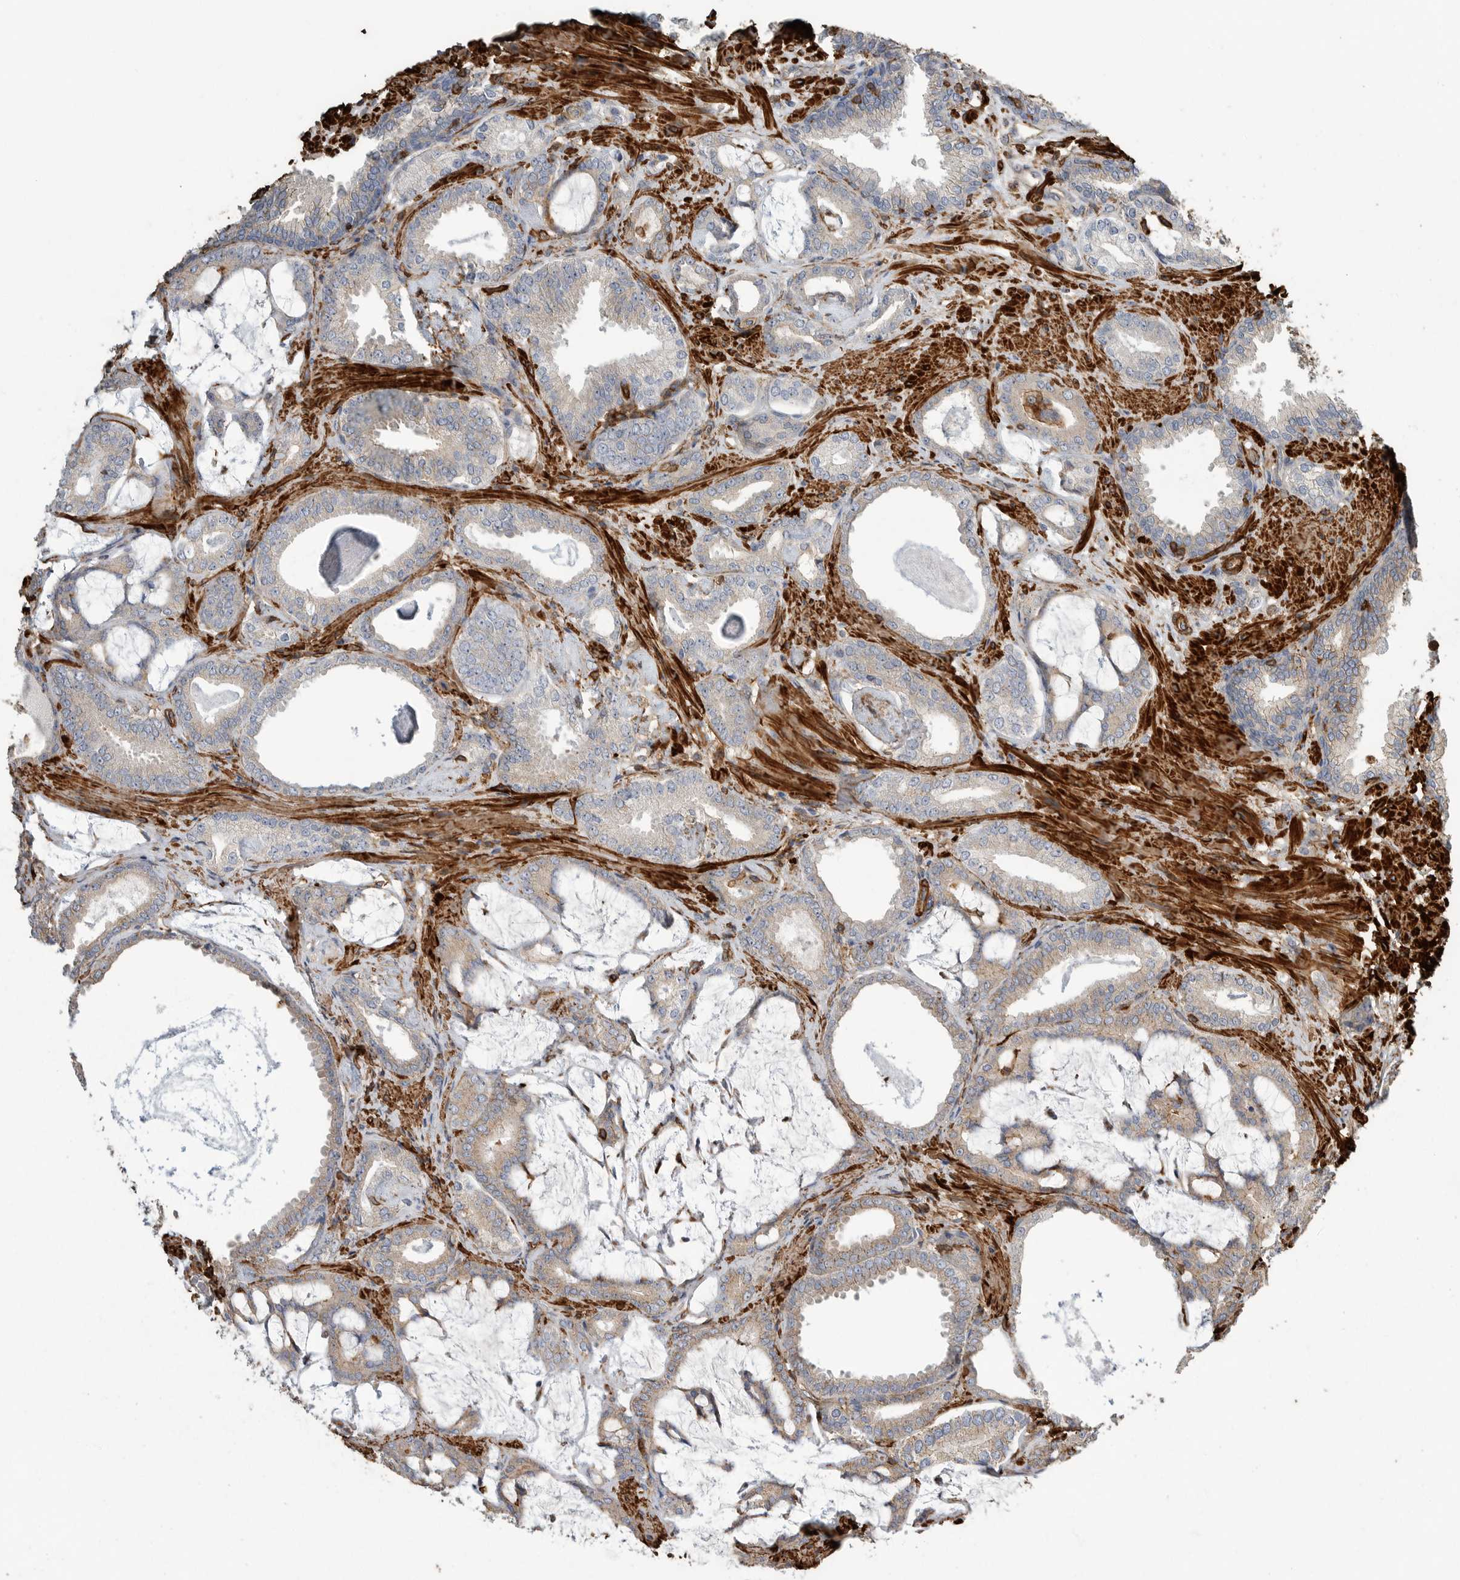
{"staining": {"intensity": "weak", "quantity": "25%-75%", "location": "cytoplasmic/membranous"}, "tissue": "prostate cancer", "cell_type": "Tumor cells", "image_type": "cancer", "snomed": [{"axis": "morphology", "description": "Adenocarcinoma, Low grade"}, {"axis": "topography", "description": "Prostate"}], "caption": "Protein staining of prostate low-grade adenocarcinoma tissue exhibits weak cytoplasmic/membranous positivity in about 25%-75% of tumor cells.", "gene": "GPER1", "patient": {"sex": "male", "age": 71}}